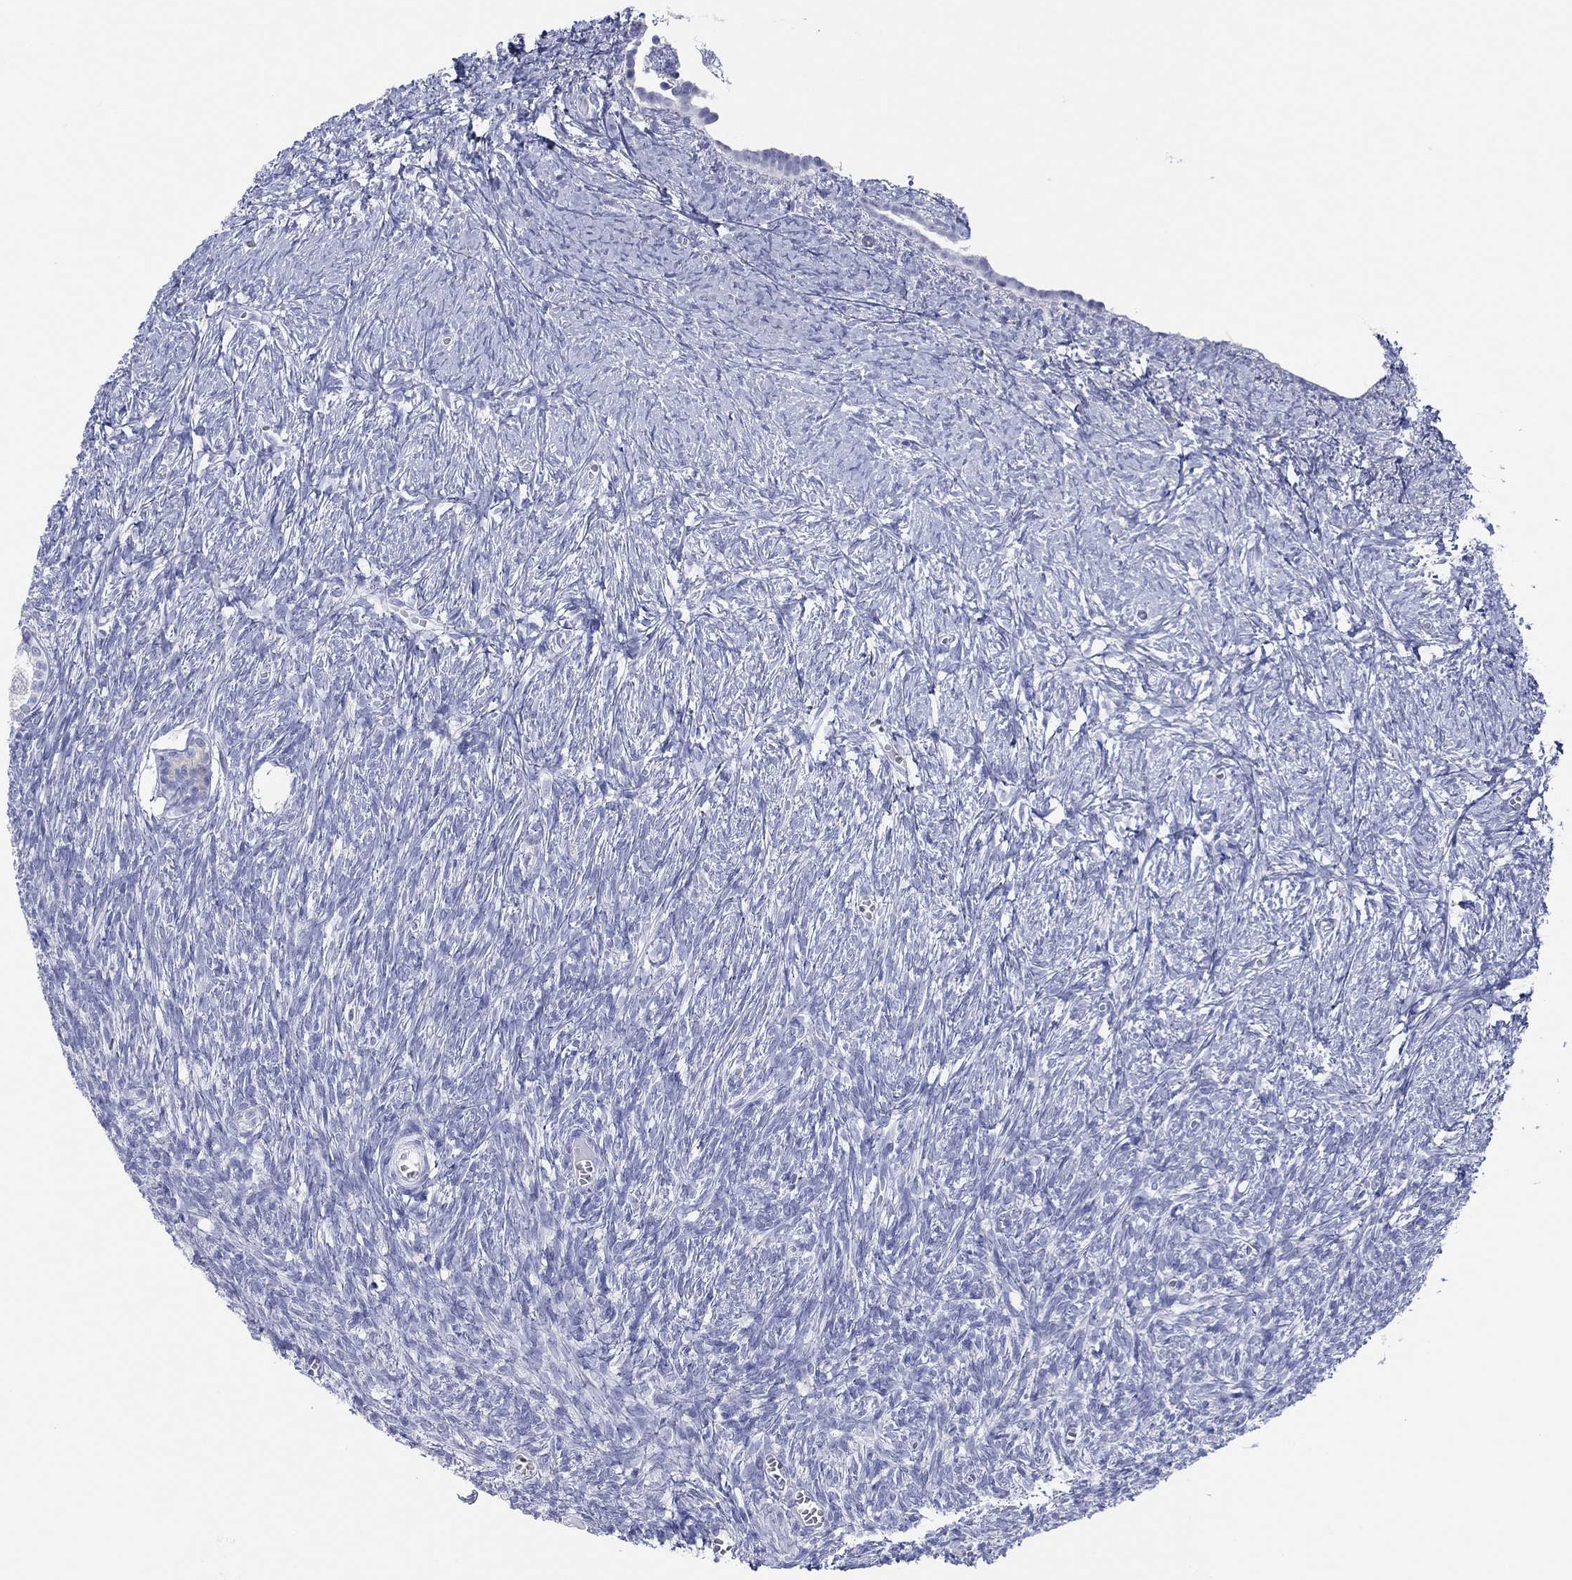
{"staining": {"intensity": "negative", "quantity": "none", "location": "none"}, "tissue": "ovary", "cell_type": "Follicle cells", "image_type": "normal", "snomed": [{"axis": "morphology", "description": "Normal tissue, NOS"}, {"axis": "topography", "description": "Ovary"}], "caption": "Immunohistochemical staining of benign human ovary exhibits no significant positivity in follicle cells.", "gene": "MAGEB6", "patient": {"sex": "female", "age": 43}}